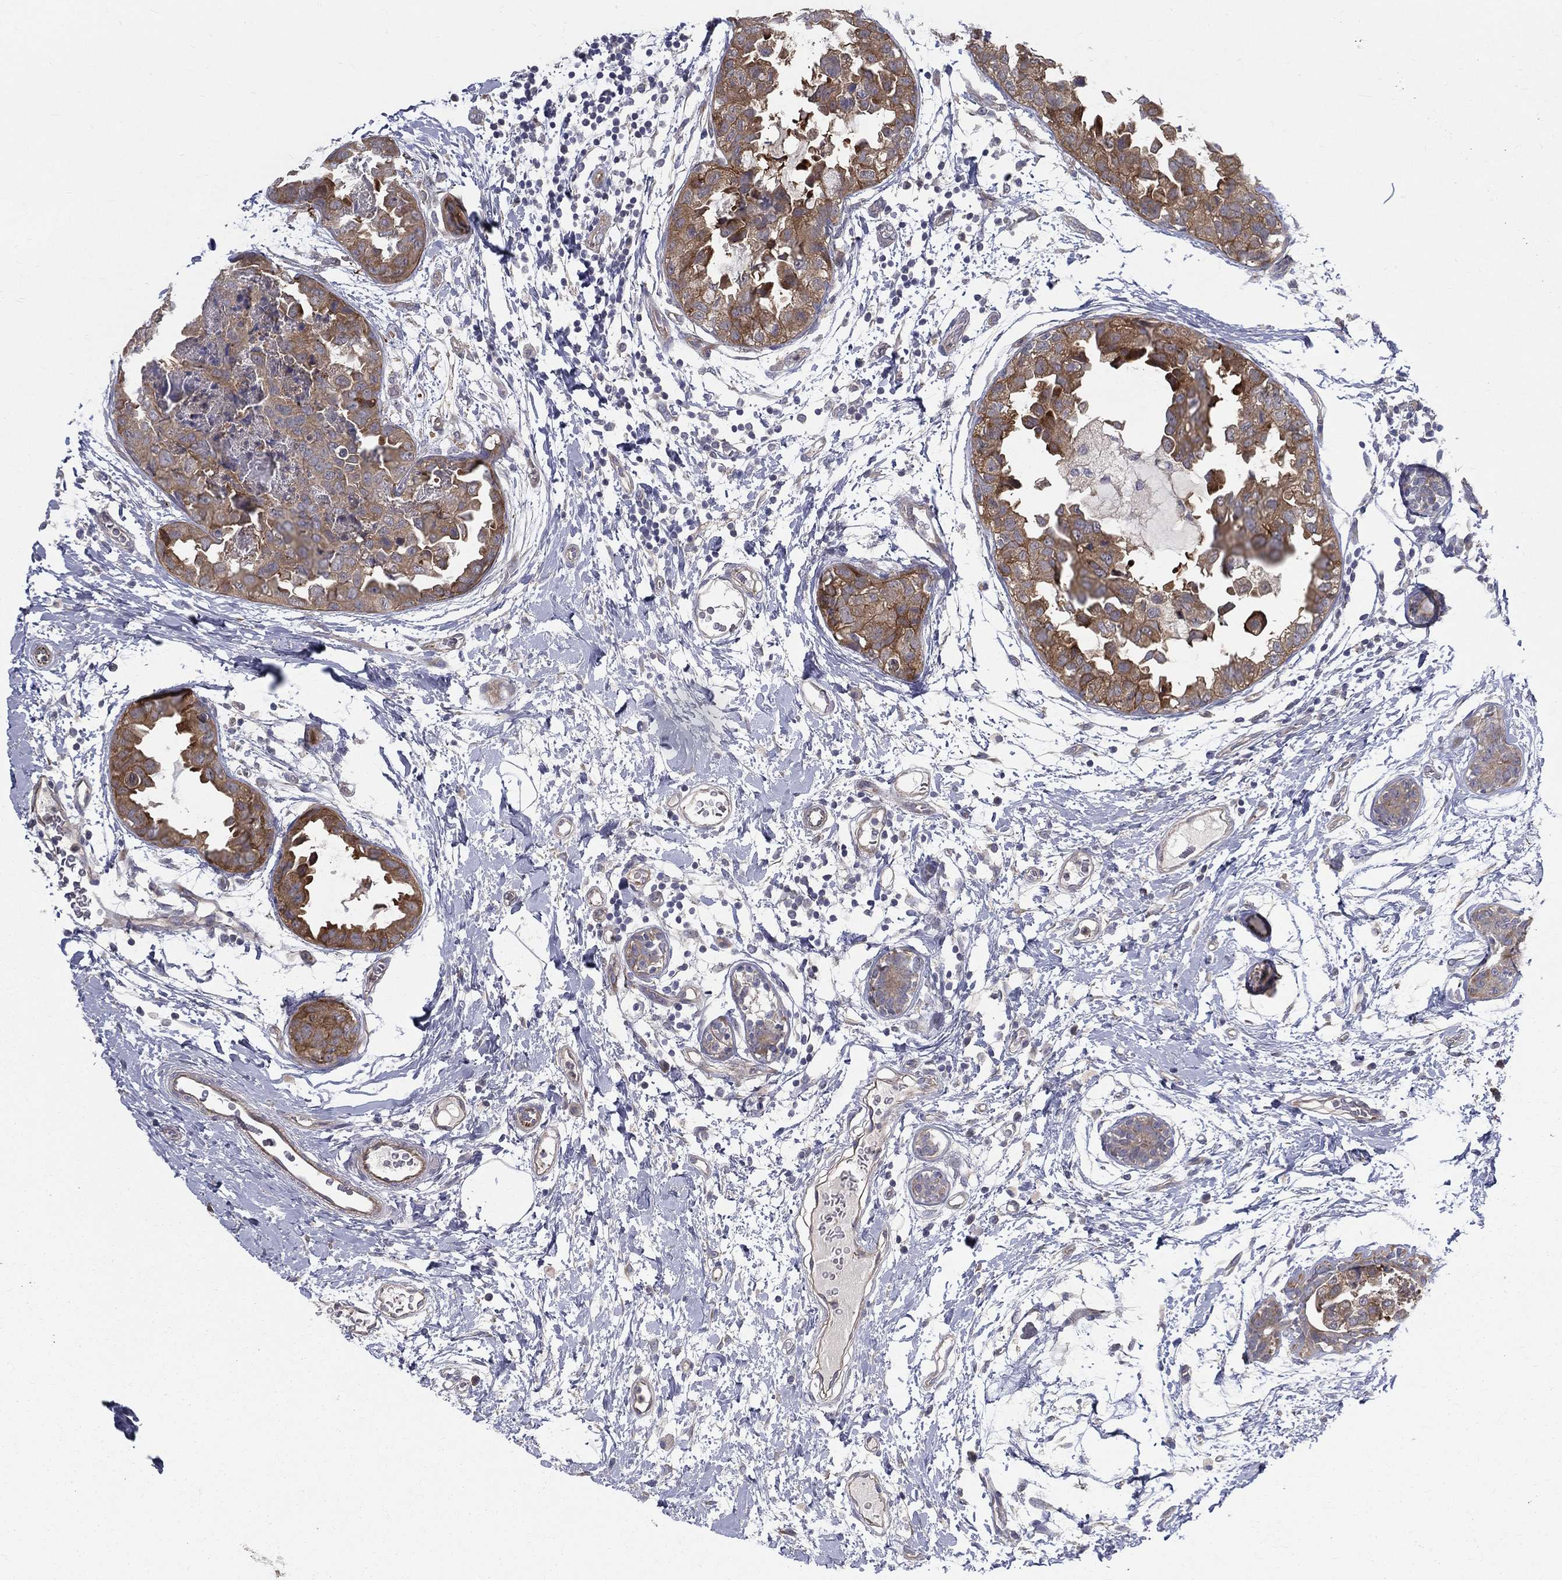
{"staining": {"intensity": "moderate", "quantity": ">75%", "location": "cytoplasmic/membranous"}, "tissue": "breast cancer", "cell_type": "Tumor cells", "image_type": "cancer", "snomed": [{"axis": "morphology", "description": "Normal tissue, NOS"}, {"axis": "morphology", "description": "Duct carcinoma"}, {"axis": "topography", "description": "Breast"}], "caption": "Human breast cancer (infiltrating ductal carcinoma) stained with a brown dye exhibits moderate cytoplasmic/membranous positive staining in about >75% of tumor cells.", "gene": "POMZP3", "patient": {"sex": "female", "age": 40}}